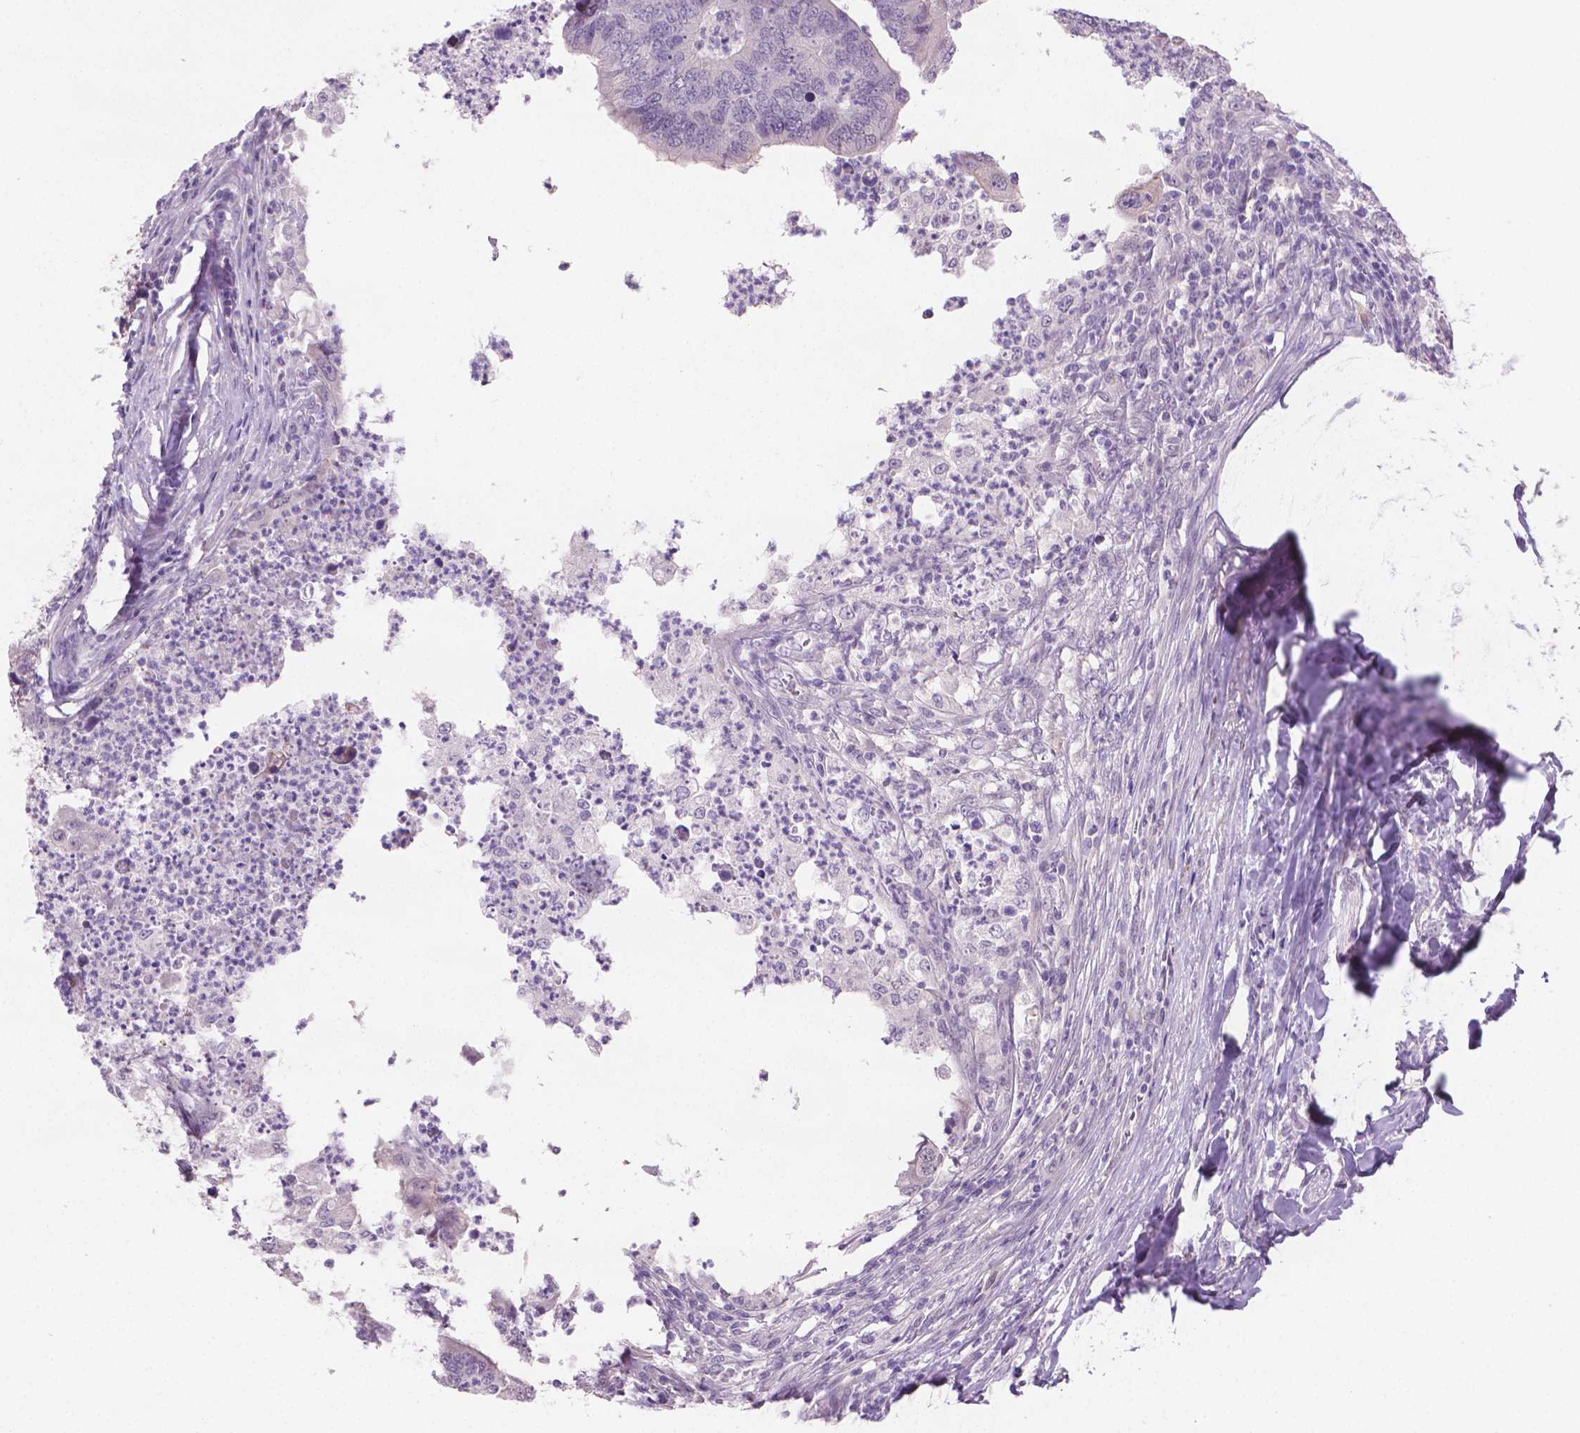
{"staining": {"intensity": "negative", "quantity": "none", "location": "none"}, "tissue": "colorectal cancer", "cell_type": "Tumor cells", "image_type": "cancer", "snomed": [{"axis": "morphology", "description": "Adenocarcinoma, NOS"}, {"axis": "topography", "description": "Colon"}], "caption": "This is an IHC image of colorectal cancer. There is no positivity in tumor cells.", "gene": "GSDMA", "patient": {"sex": "female", "age": 67}}